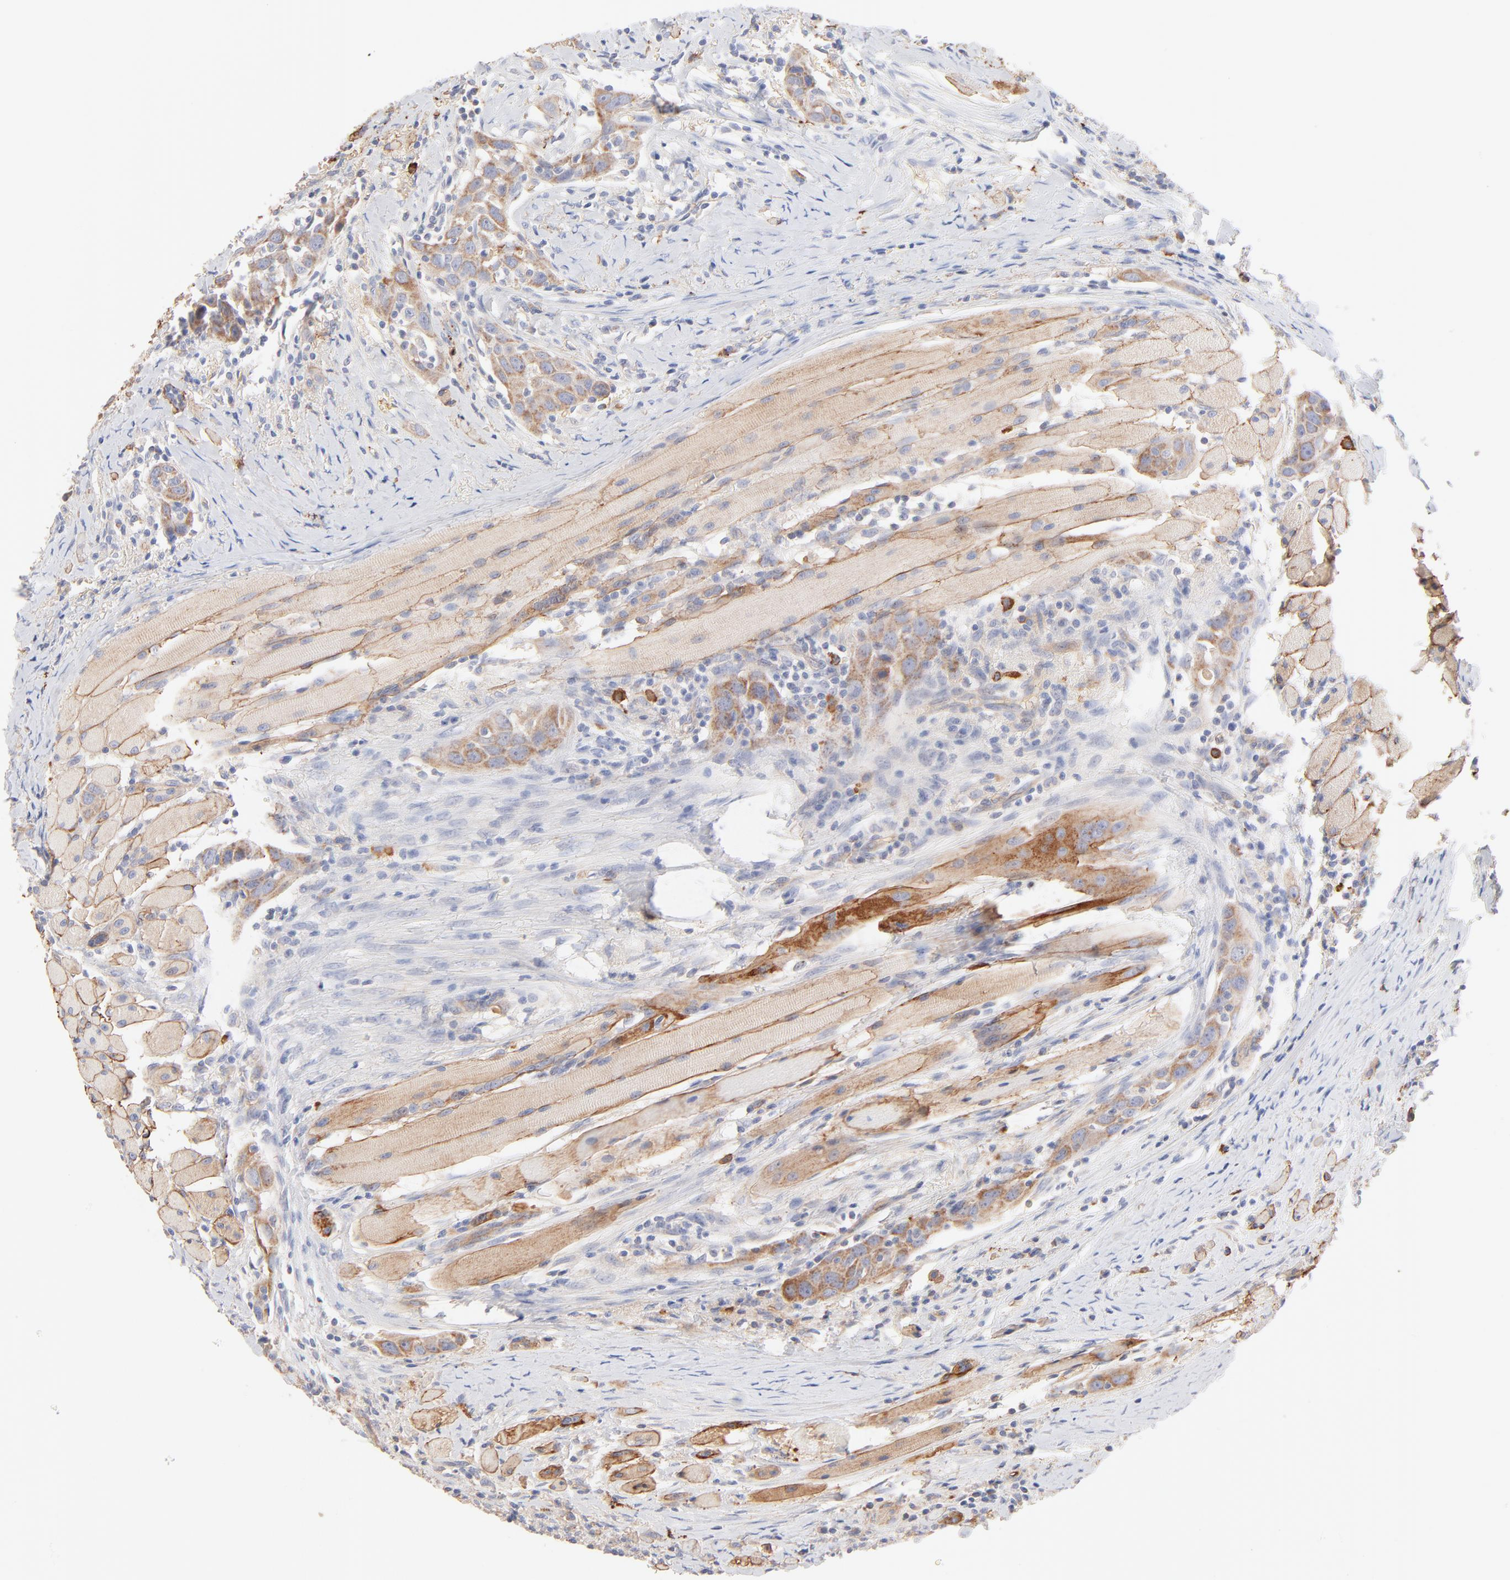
{"staining": {"intensity": "weak", "quantity": ">75%", "location": "cytoplasmic/membranous"}, "tissue": "head and neck cancer", "cell_type": "Tumor cells", "image_type": "cancer", "snomed": [{"axis": "morphology", "description": "Squamous cell carcinoma, NOS"}, {"axis": "topography", "description": "Oral tissue"}, {"axis": "topography", "description": "Head-Neck"}], "caption": "Head and neck cancer tissue reveals weak cytoplasmic/membranous staining in about >75% of tumor cells, visualized by immunohistochemistry. The staining is performed using DAB brown chromogen to label protein expression. The nuclei are counter-stained blue using hematoxylin.", "gene": "SPTB", "patient": {"sex": "female", "age": 50}}